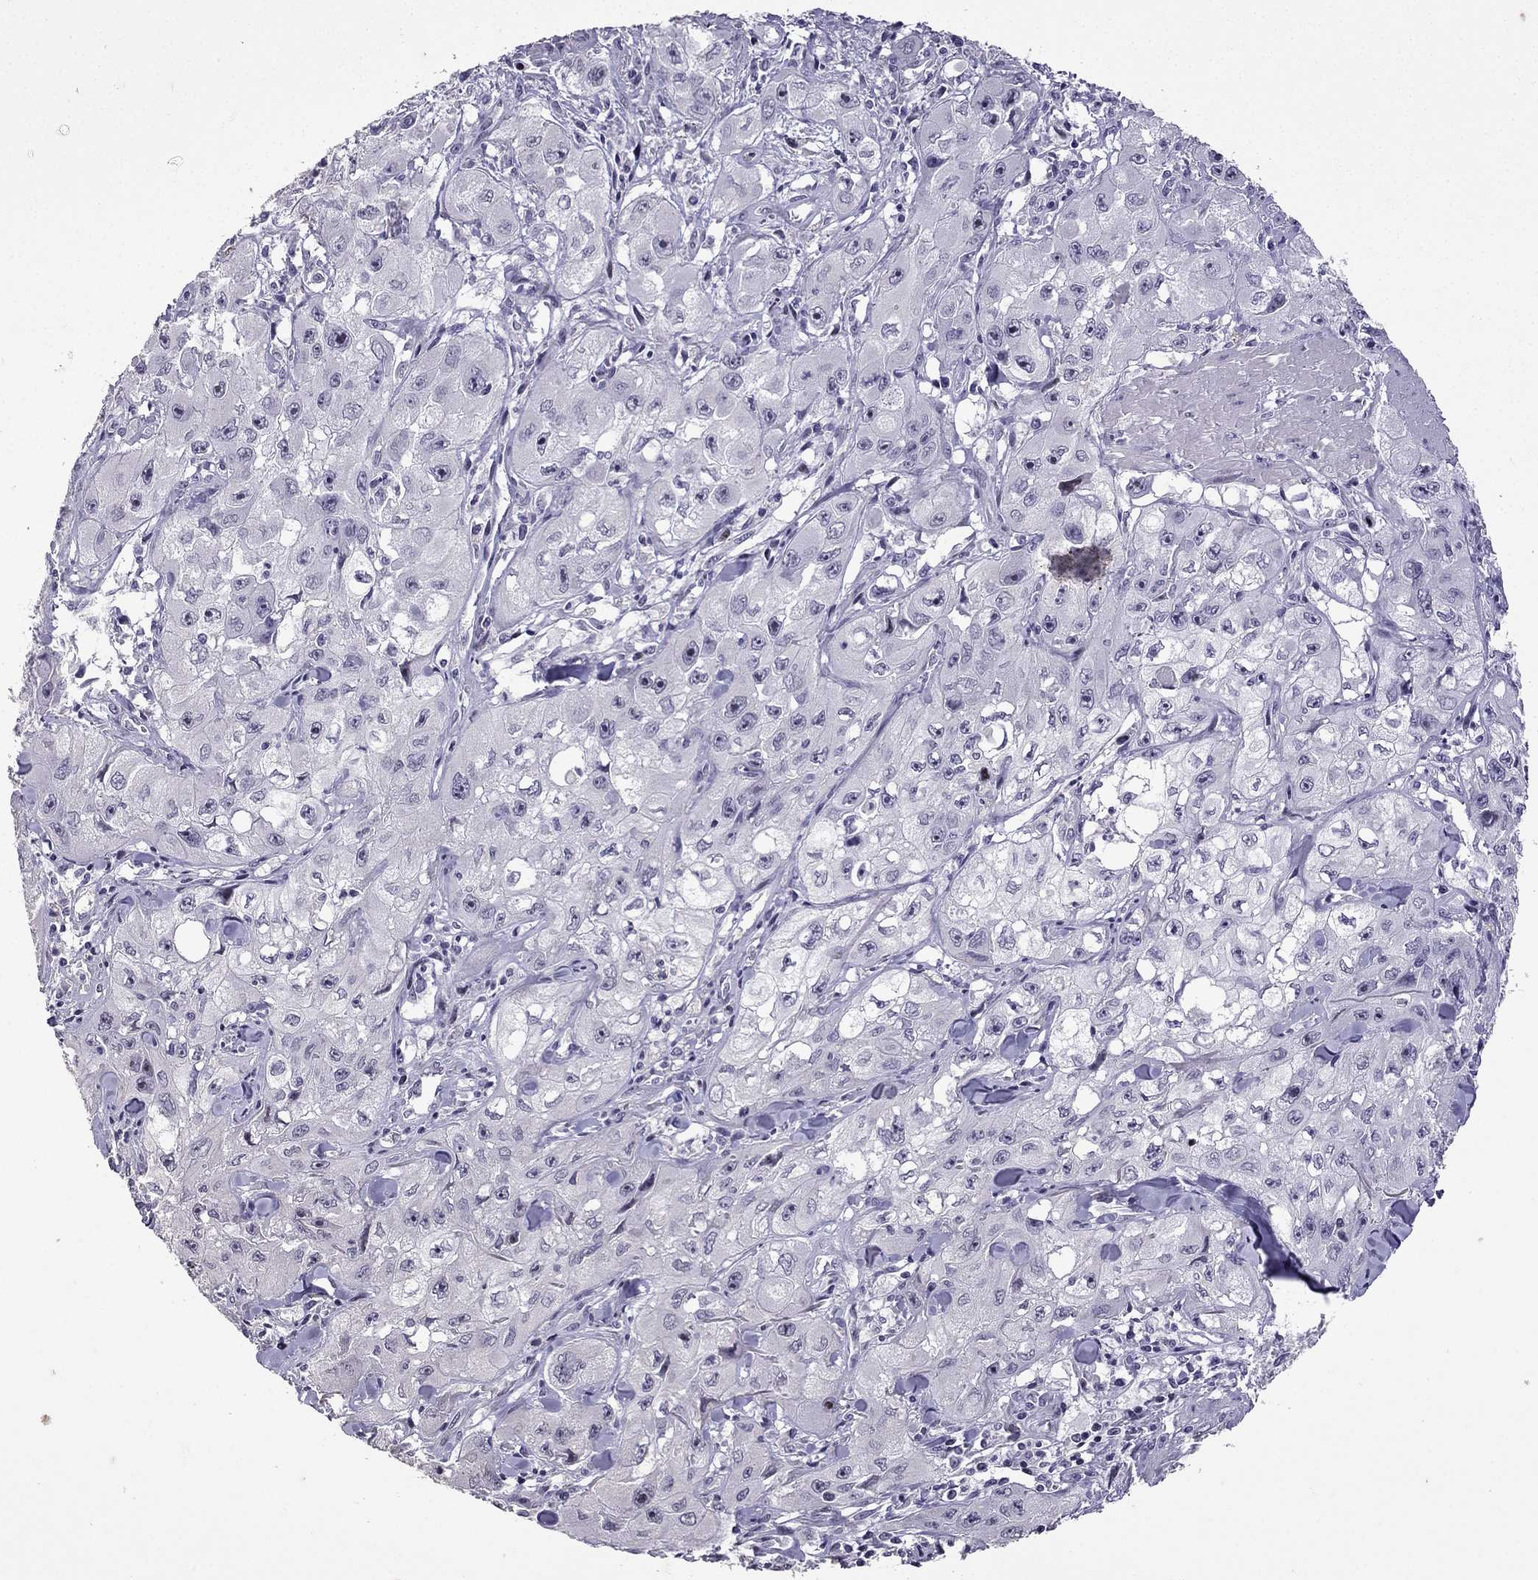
{"staining": {"intensity": "negative", "quantity": "none", "location": "none"}, "tissue": "skin cancer", "cell_type": "Tumor cells", "image_type": "cancer", "snomed": [{"axis": "morphology", "description": "Squamous cell carcinoma, NOS"}, {"axis": "topography", "description": "Skin"}, {"axis": "topography", "description": "Subcutis"}], "caption": "High power microscopy micrograph of an immunohistochemistry histopathology image of skin cancer, revealing no significant expression in tumor cells.", "gene": "TTN", "patient": {"sex": "male", "age": 73}}